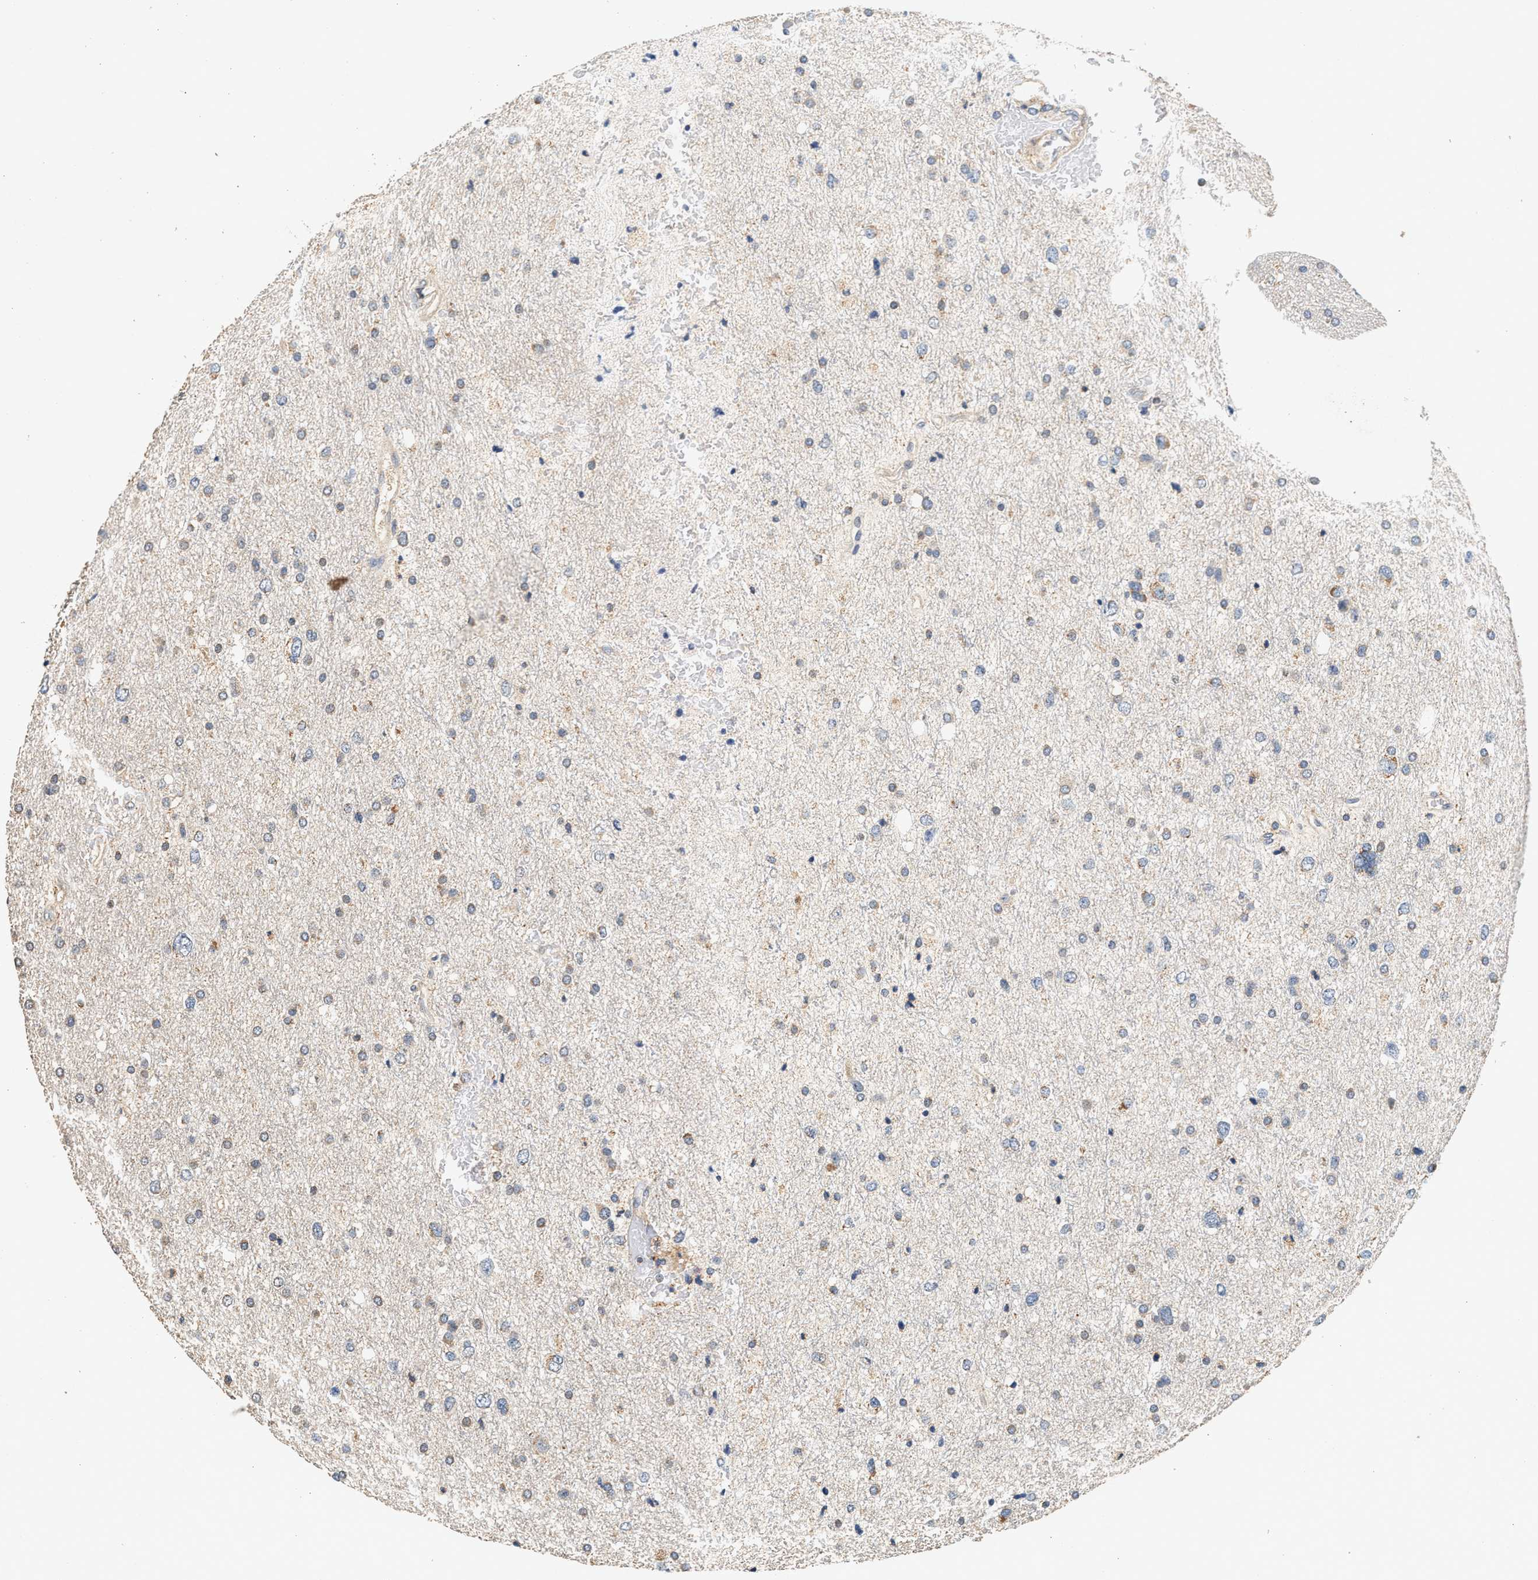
{"staining": {"intensity": "weak", "quantity": "<25%", "location": "cytoplasmic/membranous"}, "tissue": "glioma", "cell_type": "Tumor cells", "image_type": "cancer", "snomed": [{"axis": "morphology", "description": "Glioma, malignant, Low grade"}, {"axis": "topography", "description": "Brain"}], "caption": "Glioma stained for a protein using IHC shows no staining tumor cells.", "gene": "PTGR3", "patient": {"sex": "female", "age": 37}}